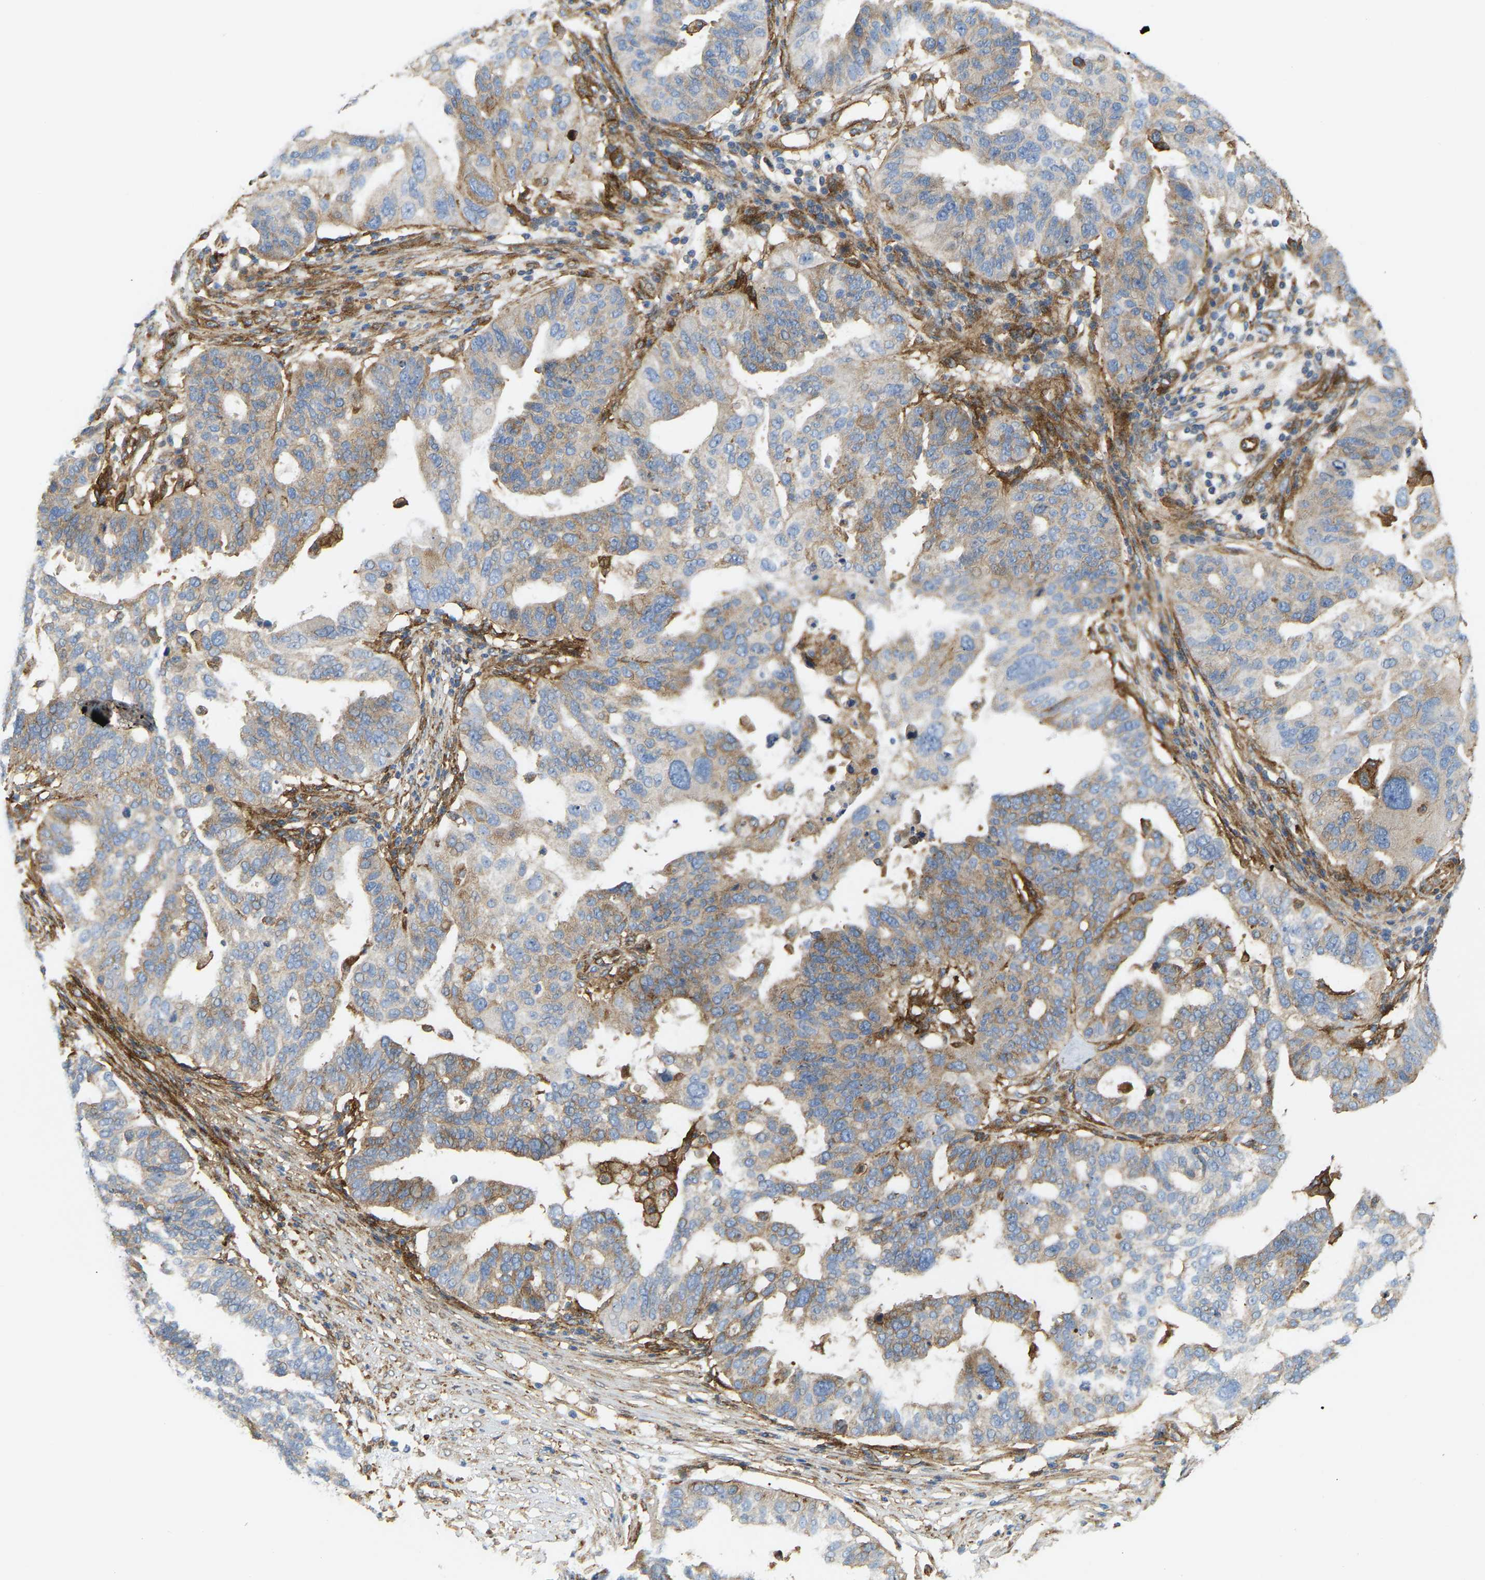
{"staining": {"intensity": "moderate", "quantity": "<25%", "location": "cytoplasmic/membranous"}, "tissue": "ovarian cancer", "cell_type": "Tumor cells", "image_type": "cancer", "snomed": [{"axis": "morphology", "description": "Cystadenocarcinoma, serous, NOS"}, {"axis": "topography", "description": "Ovary"}], "caption": "This micrograph exhibits immunohistochemistry (IHC) staining of human ovarian cancer (serous cystadenocarcinoma), with low moderate cytoplasmic/membranous positivity in about <25% of tumor cells.", "gene": "PICALM", "patient": {"sex": "female", "age": 59}}